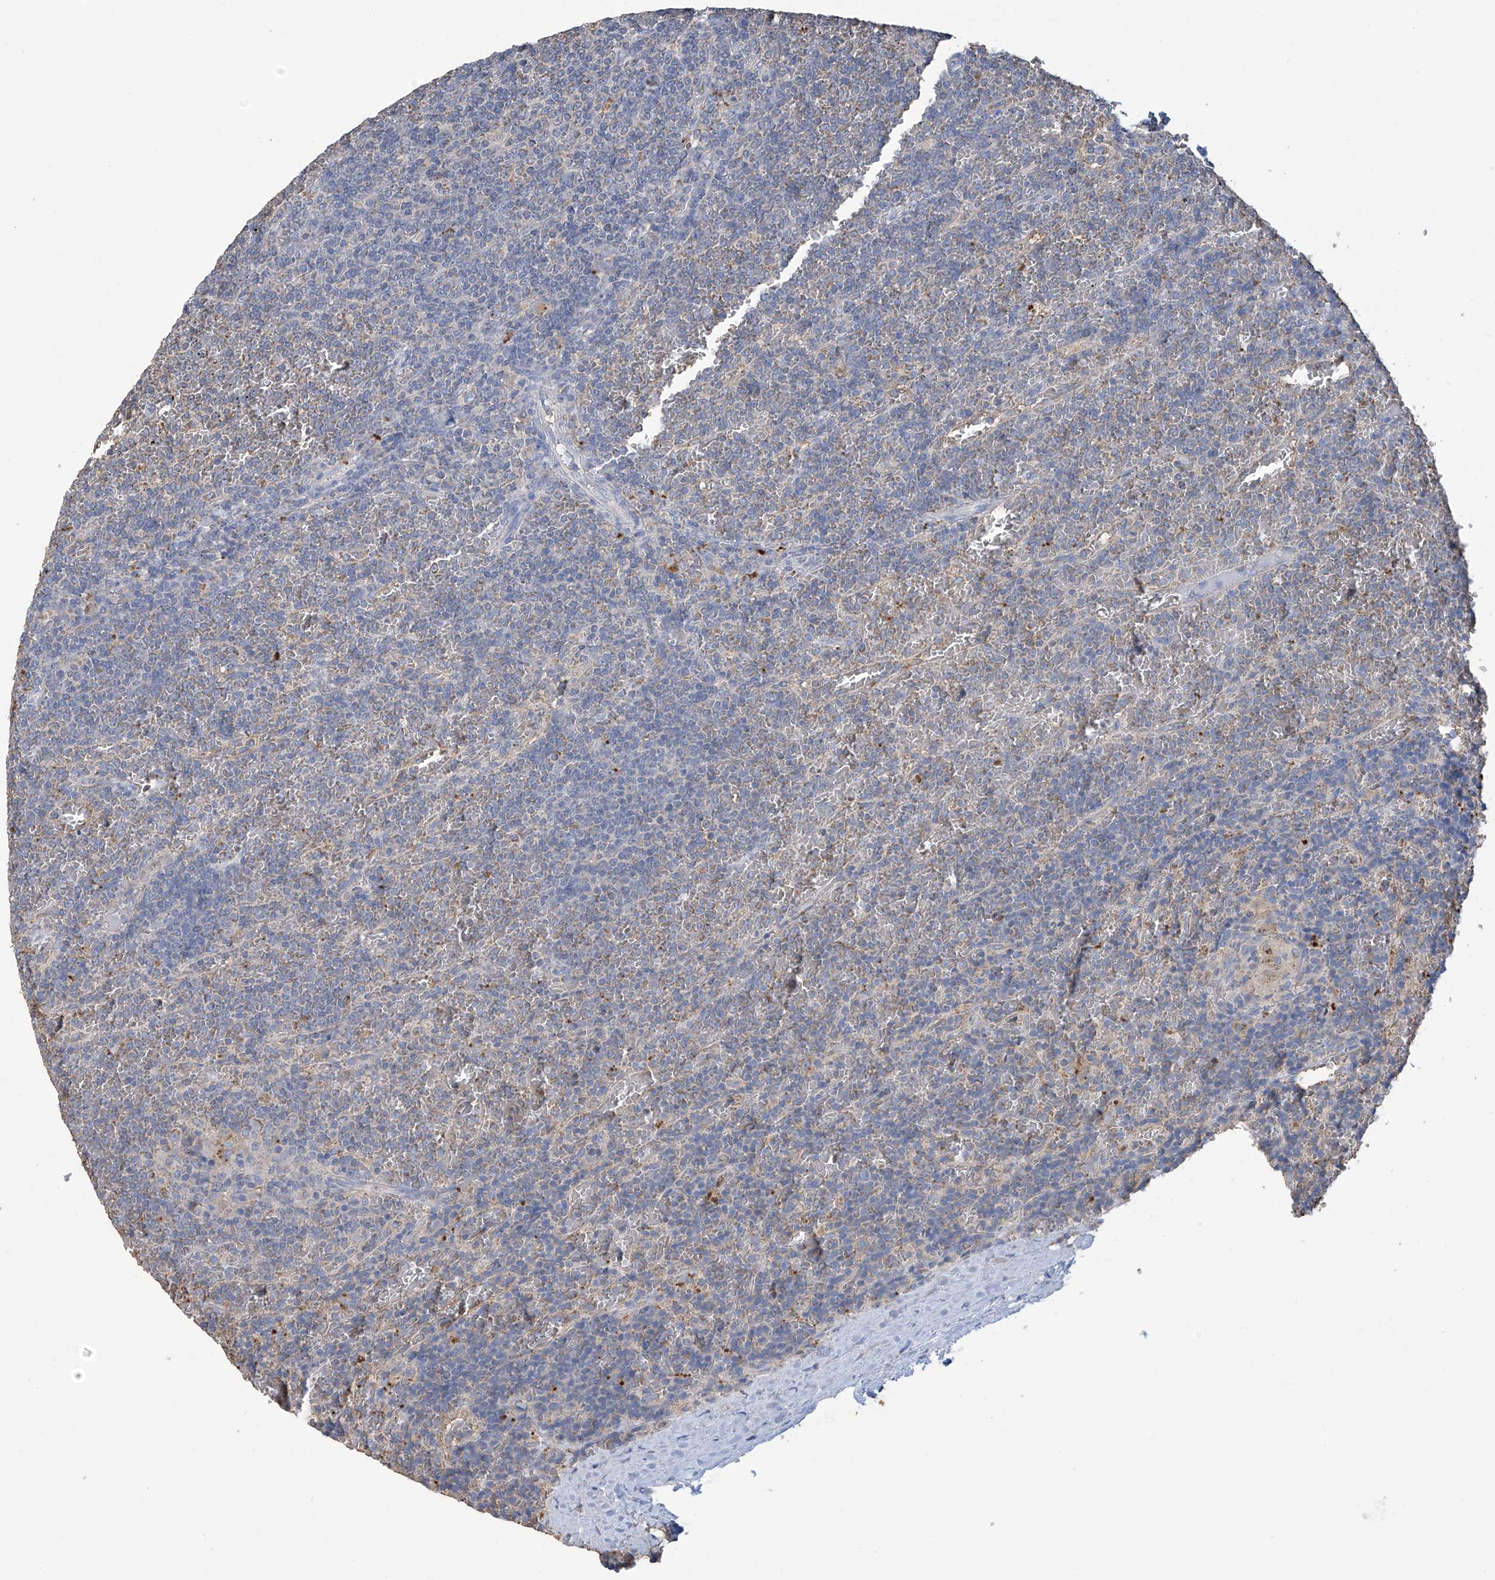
{"staining": {"intensity": "negative", "quantity": "none", "location": "none"}, "tissue": "lymphoma", "cell_type": "Tumor cells", "image_type": "cancer", "snomed": [{"axis": "morphology", "description": "Malignant lymphoma, non-Hodgkin's type, Low grade"}, {"axis": "topography", "description": "Spleen"}], "caption": "Immunohistochemical staining of human low-grade malignant lymphoma, non-Hodgkin's type demonstrates no significant positivity in tumor cells.", "gene": "OGT", "patient": {"sex": "female", "age": 19}}